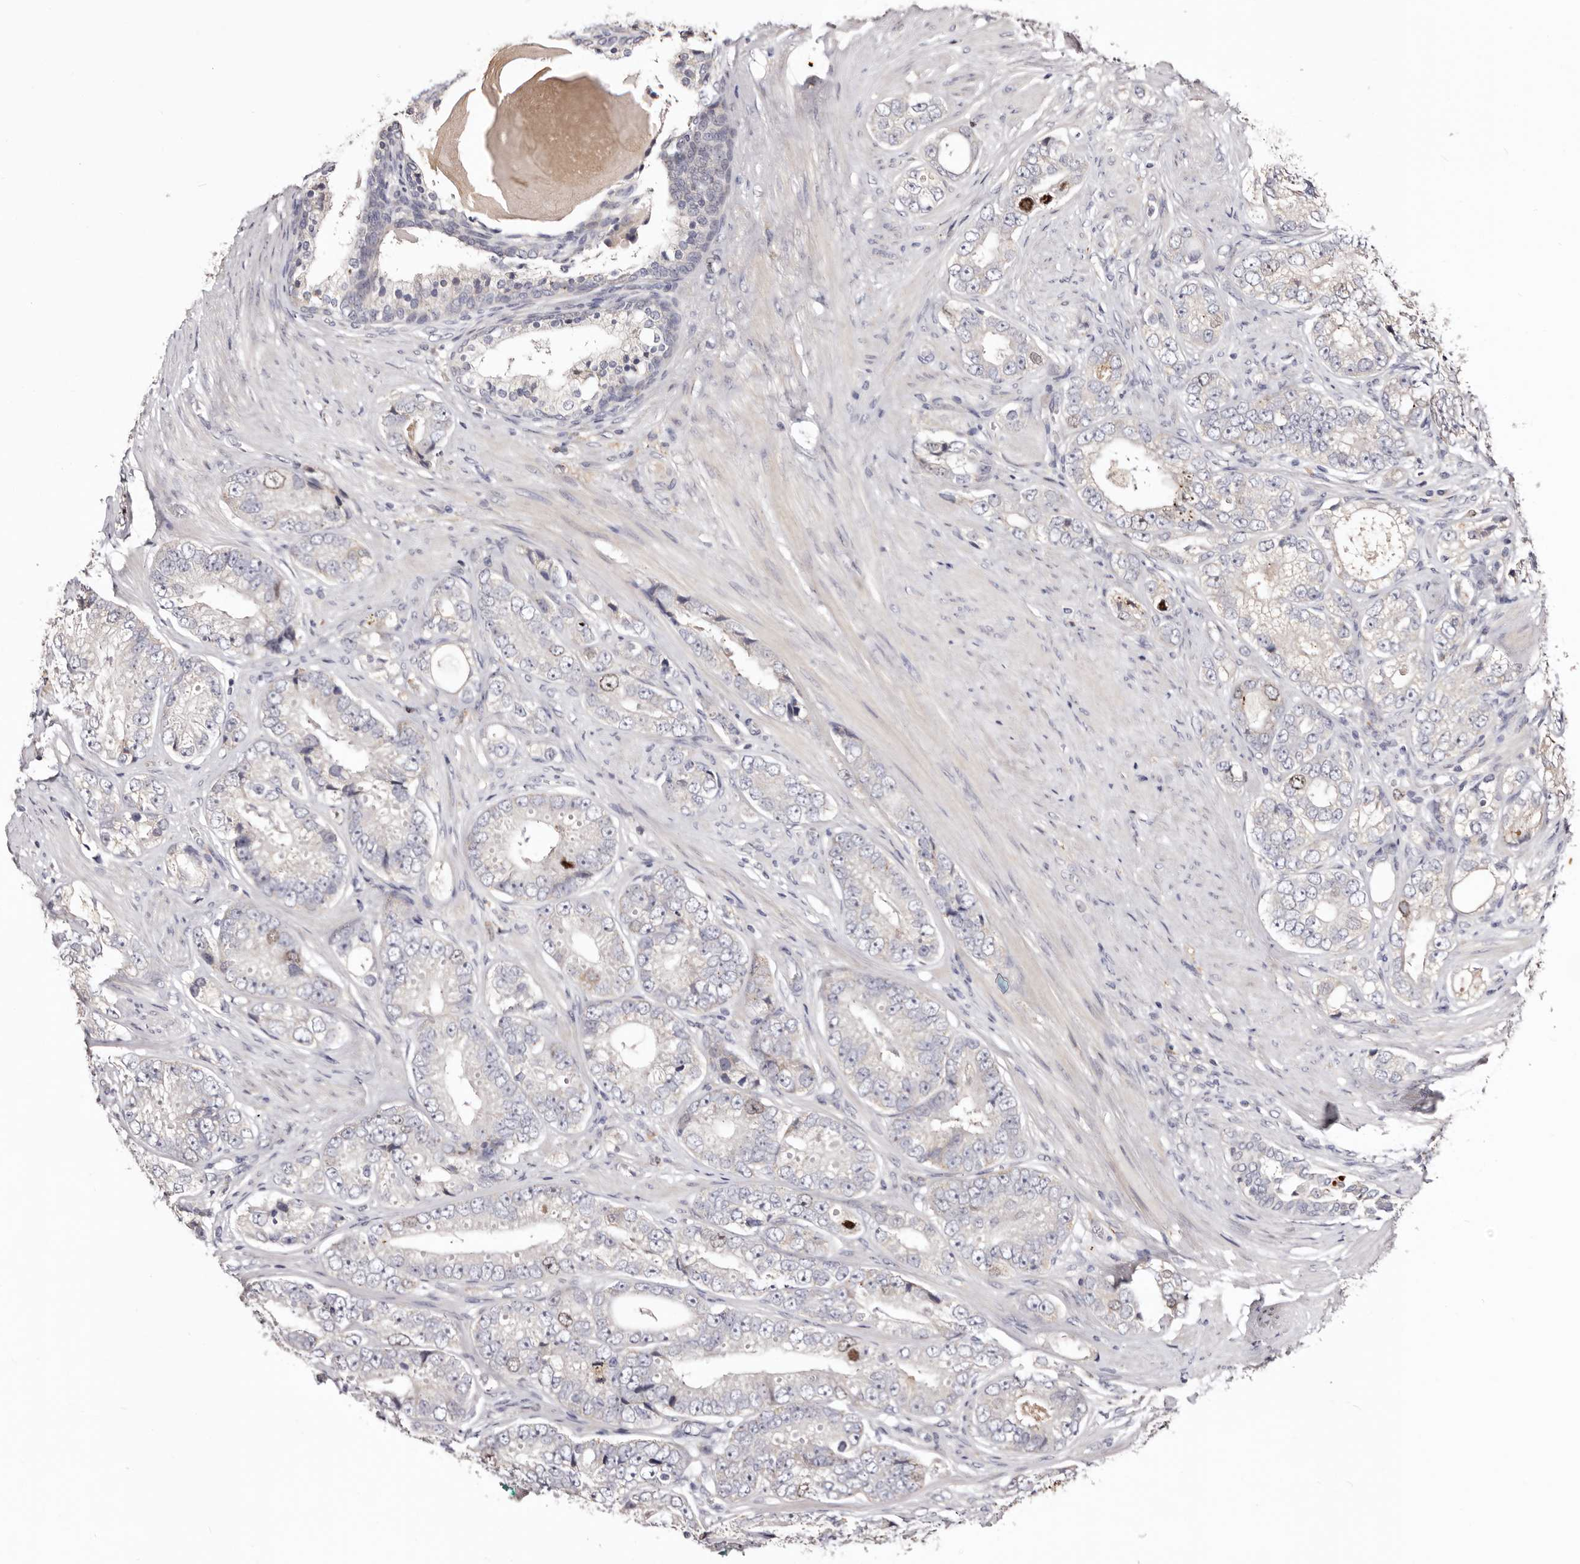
{"staining": {"intensity": "negative", "quantity": "none", "location": "none"}, "tissue": "prostate cancer", "cell_type": "Tumor cells", "image_type": "cancer", "snomed": [{"axis": "morphology", "description": "Adenocarcinoma, High grade"}, {"axis": "topography", "description": "Prostate"}], "caption": "Immunohistochemistry (IHC) of human prostate high-grade adenocarcinoma reveals no staining in tumor cells. (Brightfield microscopy of DAB immunohistochemistry (IHC) at high magnification).", "gene": "CDCA8", "patient": {"sex": "male", "age": 56}}